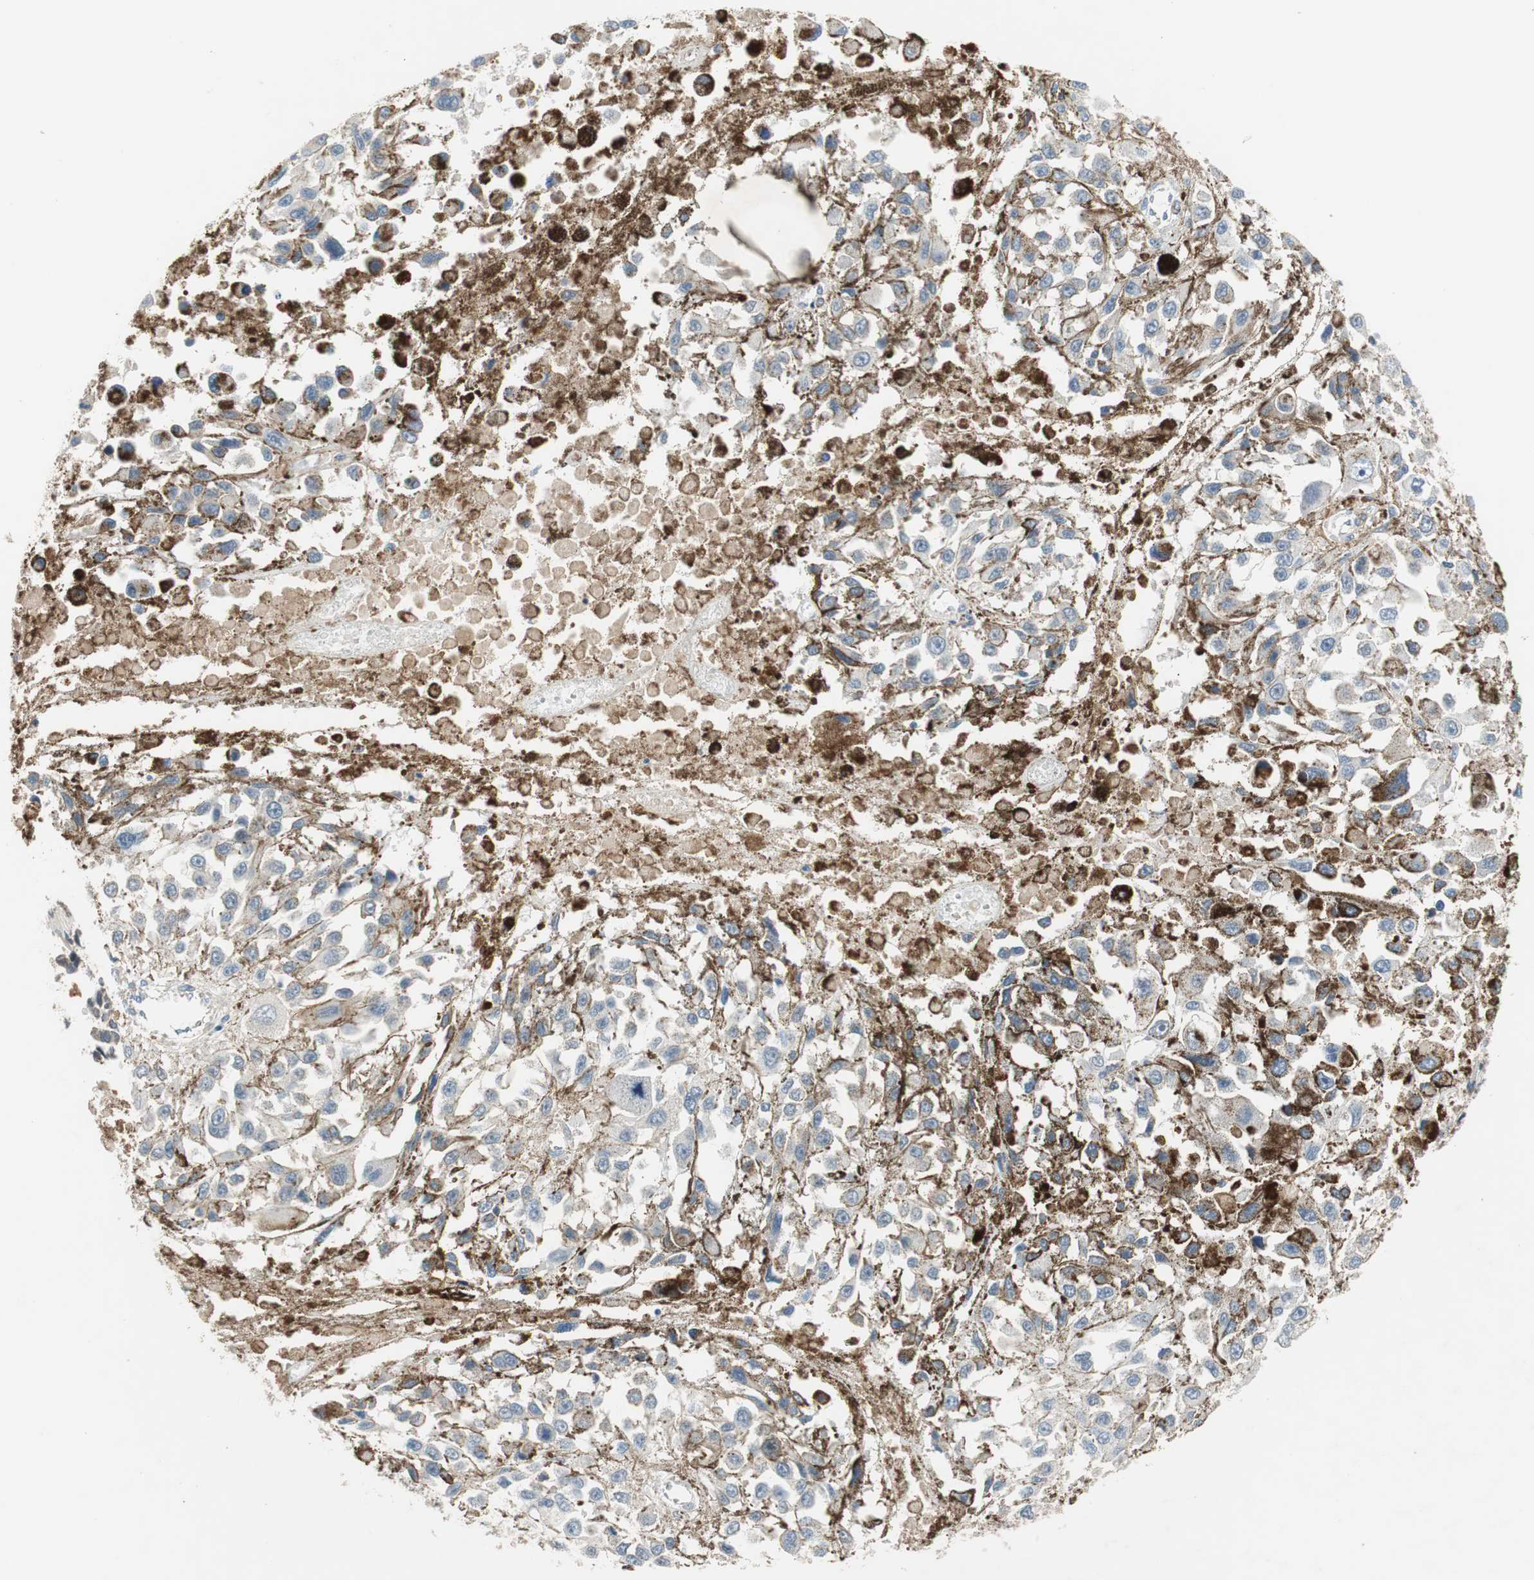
{"staining": {"intensity": "negative", "quantity": "none", "location": "none"}, "tissue": "melanoma", "cell_type": "Tumor cells", "image_type": "cancer", "snomed": [{"axis": "morphology", "description": "Malignant melanoma, Metastatic site"}, {"axis": "topography", "description": "Lymph node"}], "caption": "The photomicrograph exhibits no staining of tumor cells in melanoma. (Stains: DAB IHC with hematoxylin counter stain, Microscopy: brightfield microscopy at high magnification).", "gene": "COL12A1", "patient": {"sex": "male", "age": 59}}